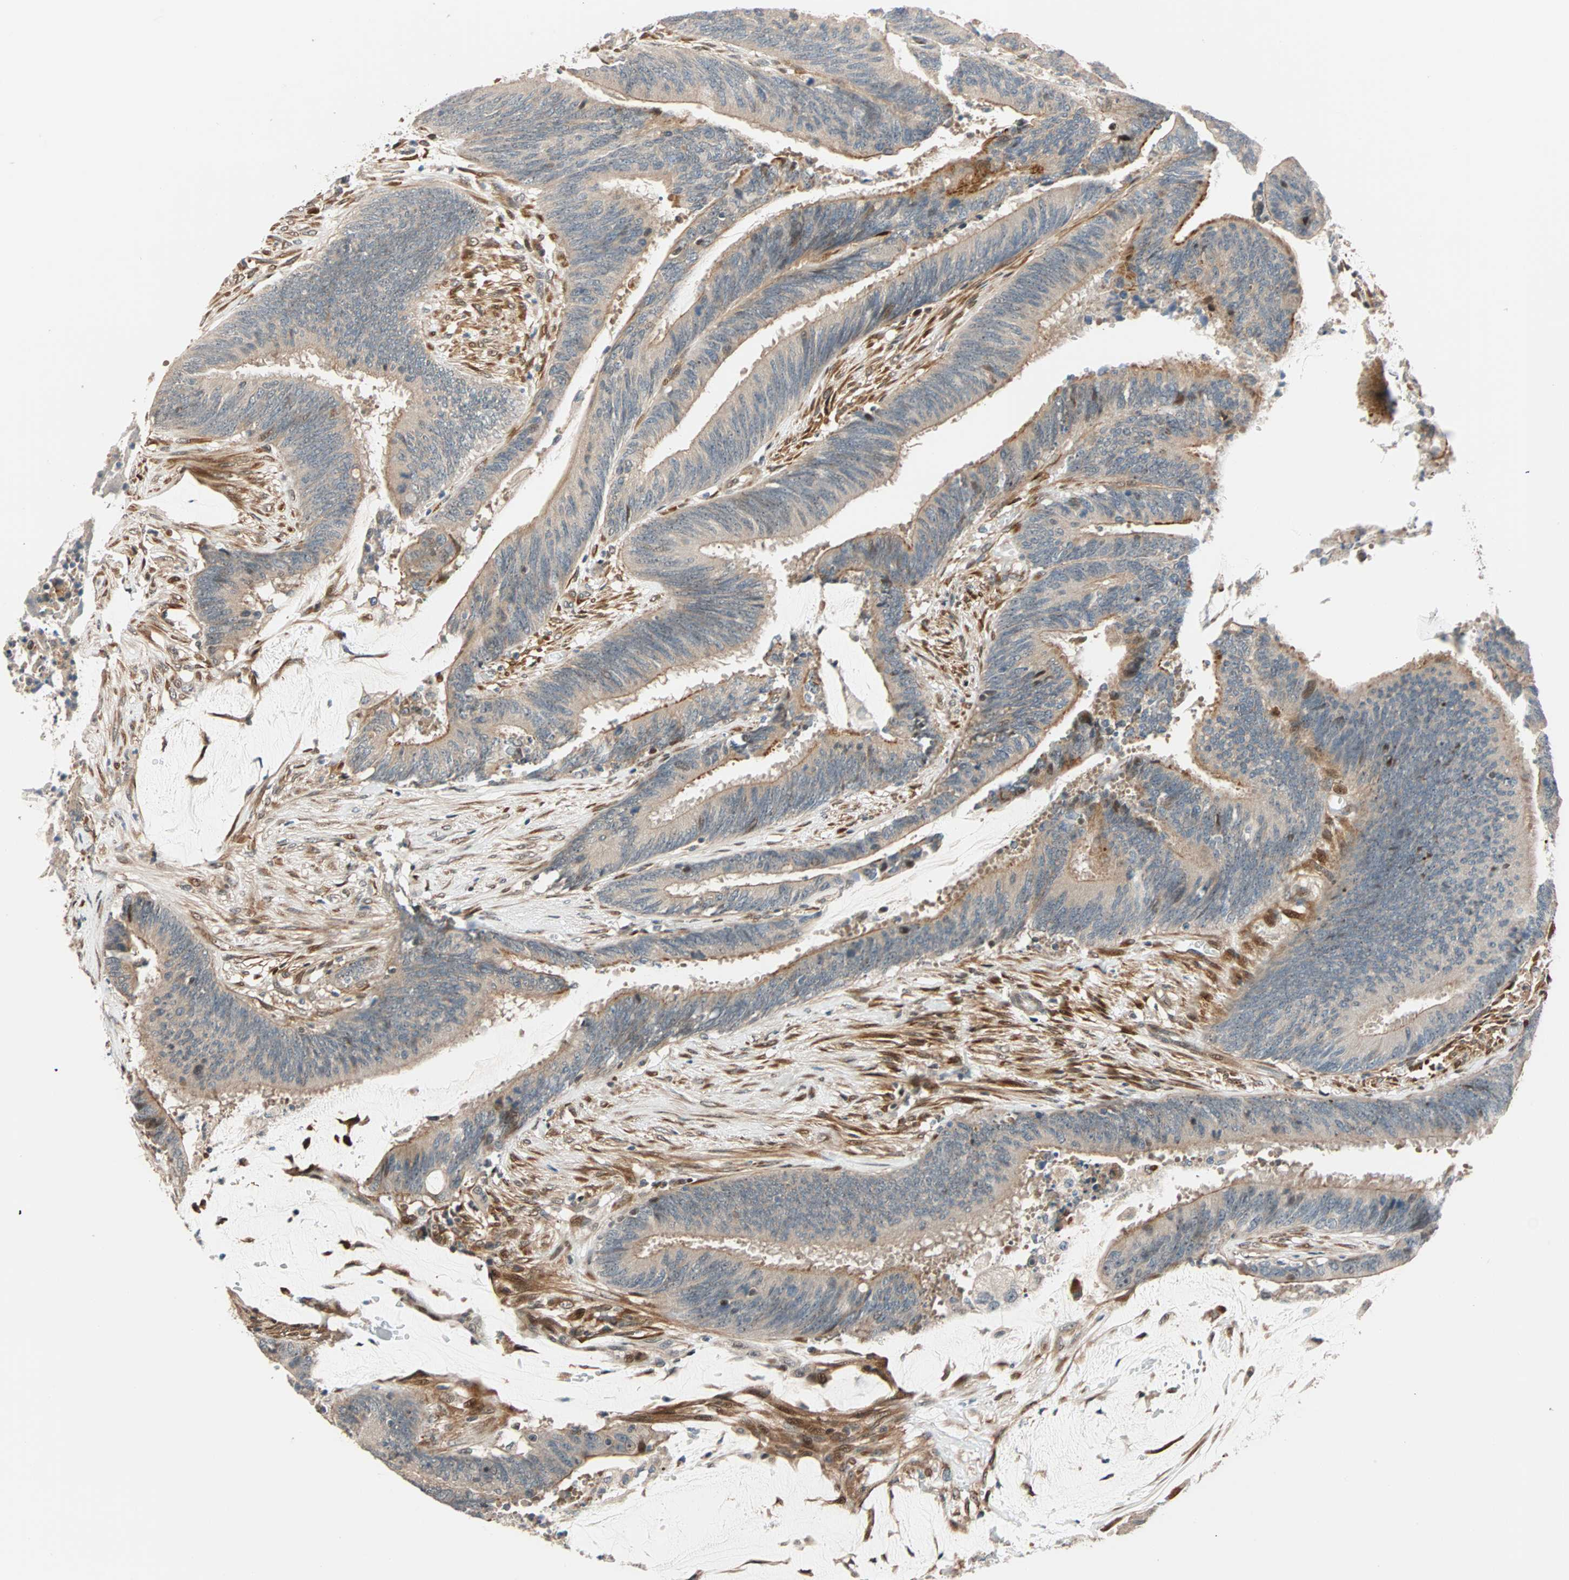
{"staining": {"intensity": "moderate", "quantity": ">75%", "location": "cytoplasmic/membranous"}, "tissue": "colorectal cancer", "cell_type": "Tumor cells", "image_type": "cancer", "snomed": [{"axis": "morphology", "description": "Adenocarcinoma, NOS"}, {"axis": "topography", "description": "Rectum"}], "caption": "Immunohistochemistry (DAB (3,3'-diaminobenzidine)) staining of human colorectal cancer demonstrates moderate cytoplasmic/membranous protein positivity in about >75% of tumor cells.", "gene": "HECW1", "patient": {"sex": "female", "age": 66}}